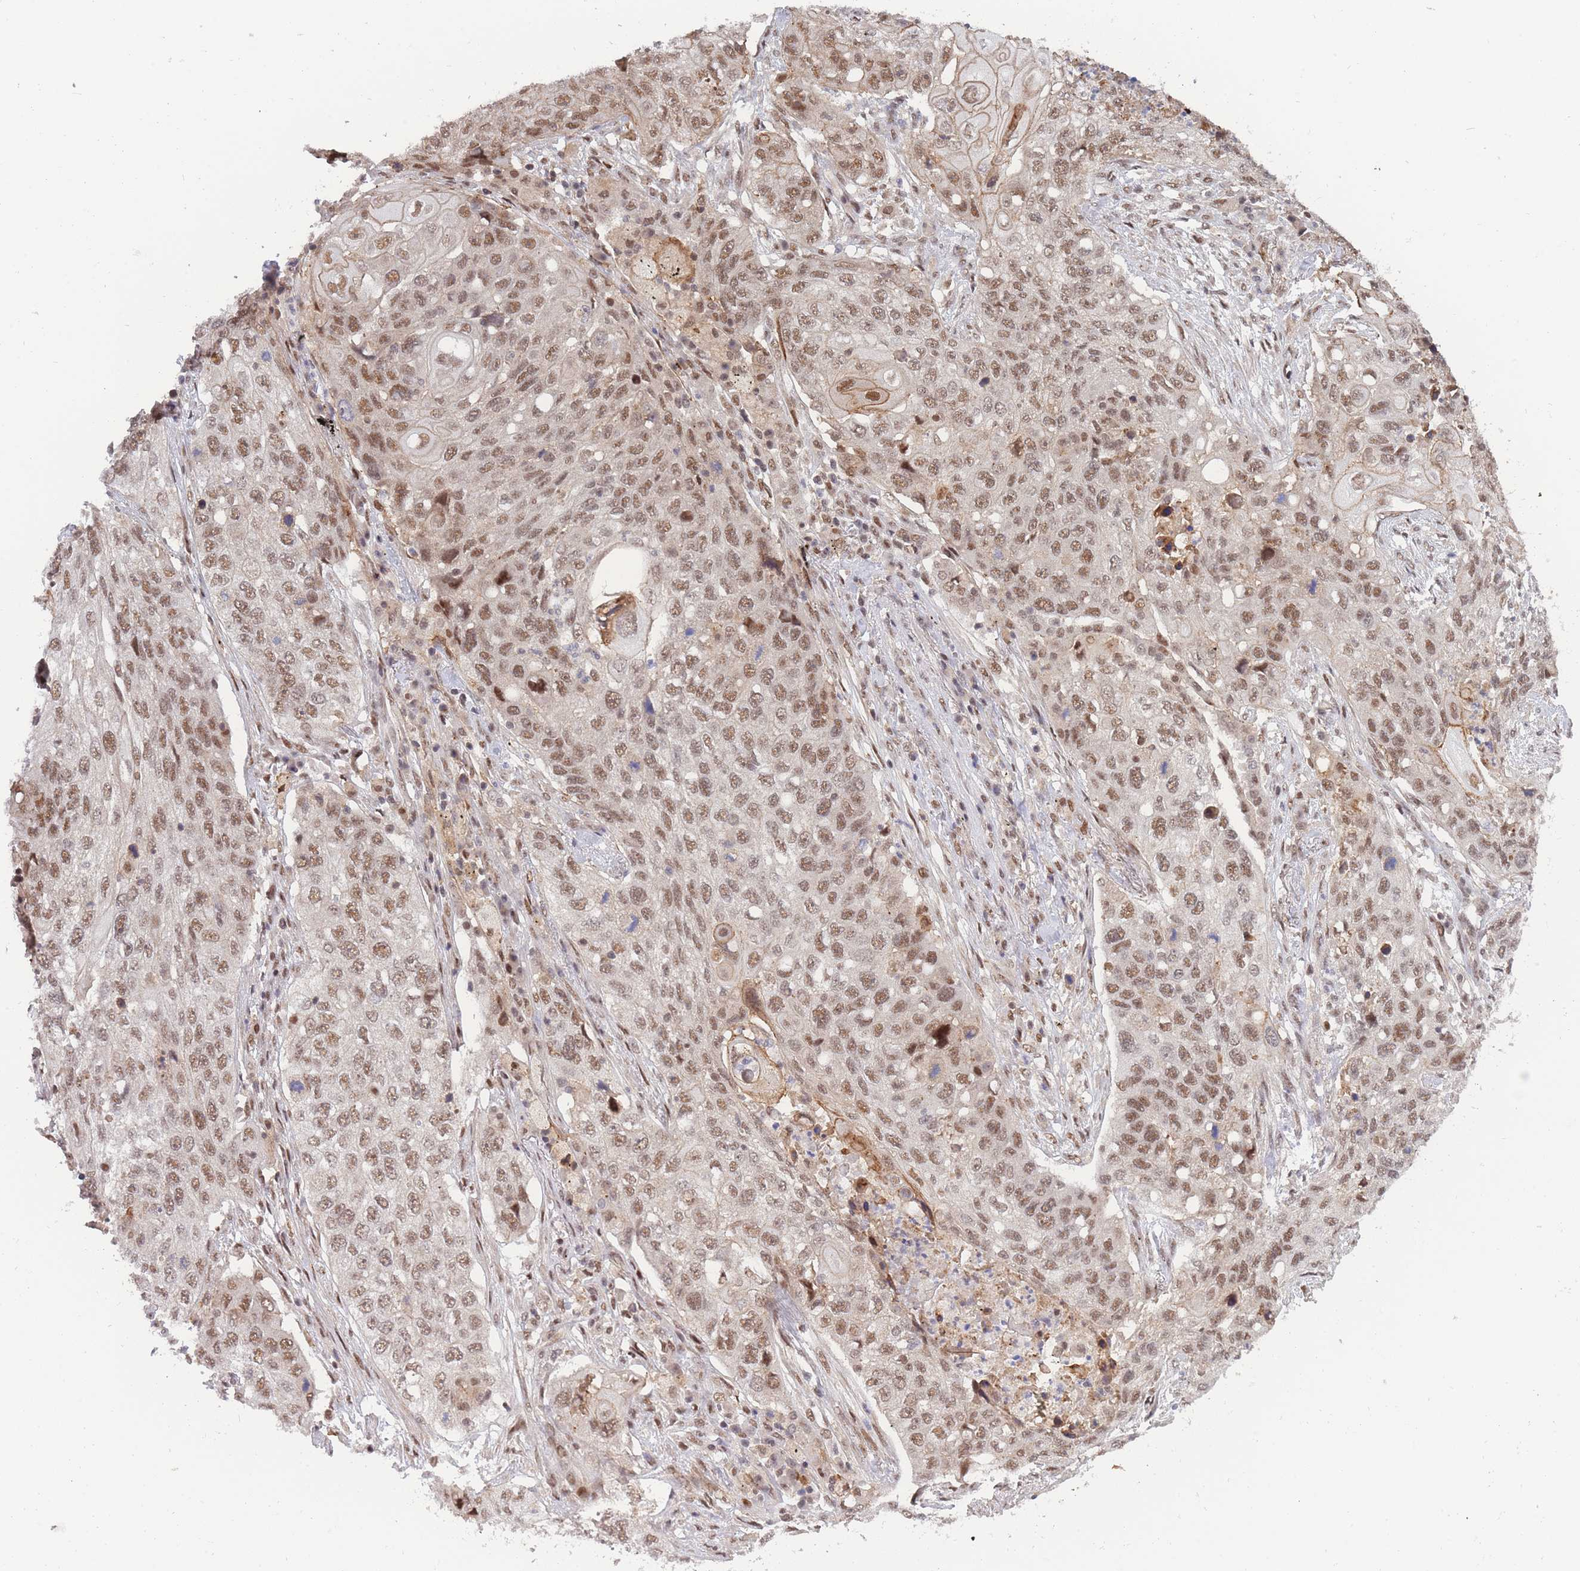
{"staining": {"intensity": "moderate", "quantity": ">75%", "location": "cytoplasmic/membranous,nuclear"}, "tissue": "lung cancer", "cell_type": "Tumor cells", "image_type": "cancer", "snomed": [{"axis": "morphology", "description": "Squamous cell carcinoma, NOS"}, {"axis": "topography", "description": "Lung"}], "caption": "Lung cancer (squamous cell carcinoma) stained with a protein marker displays moderate staining in tumor cells.", "gene": "BOD1L1", "patient": {"sex": "female", "age": 63}}